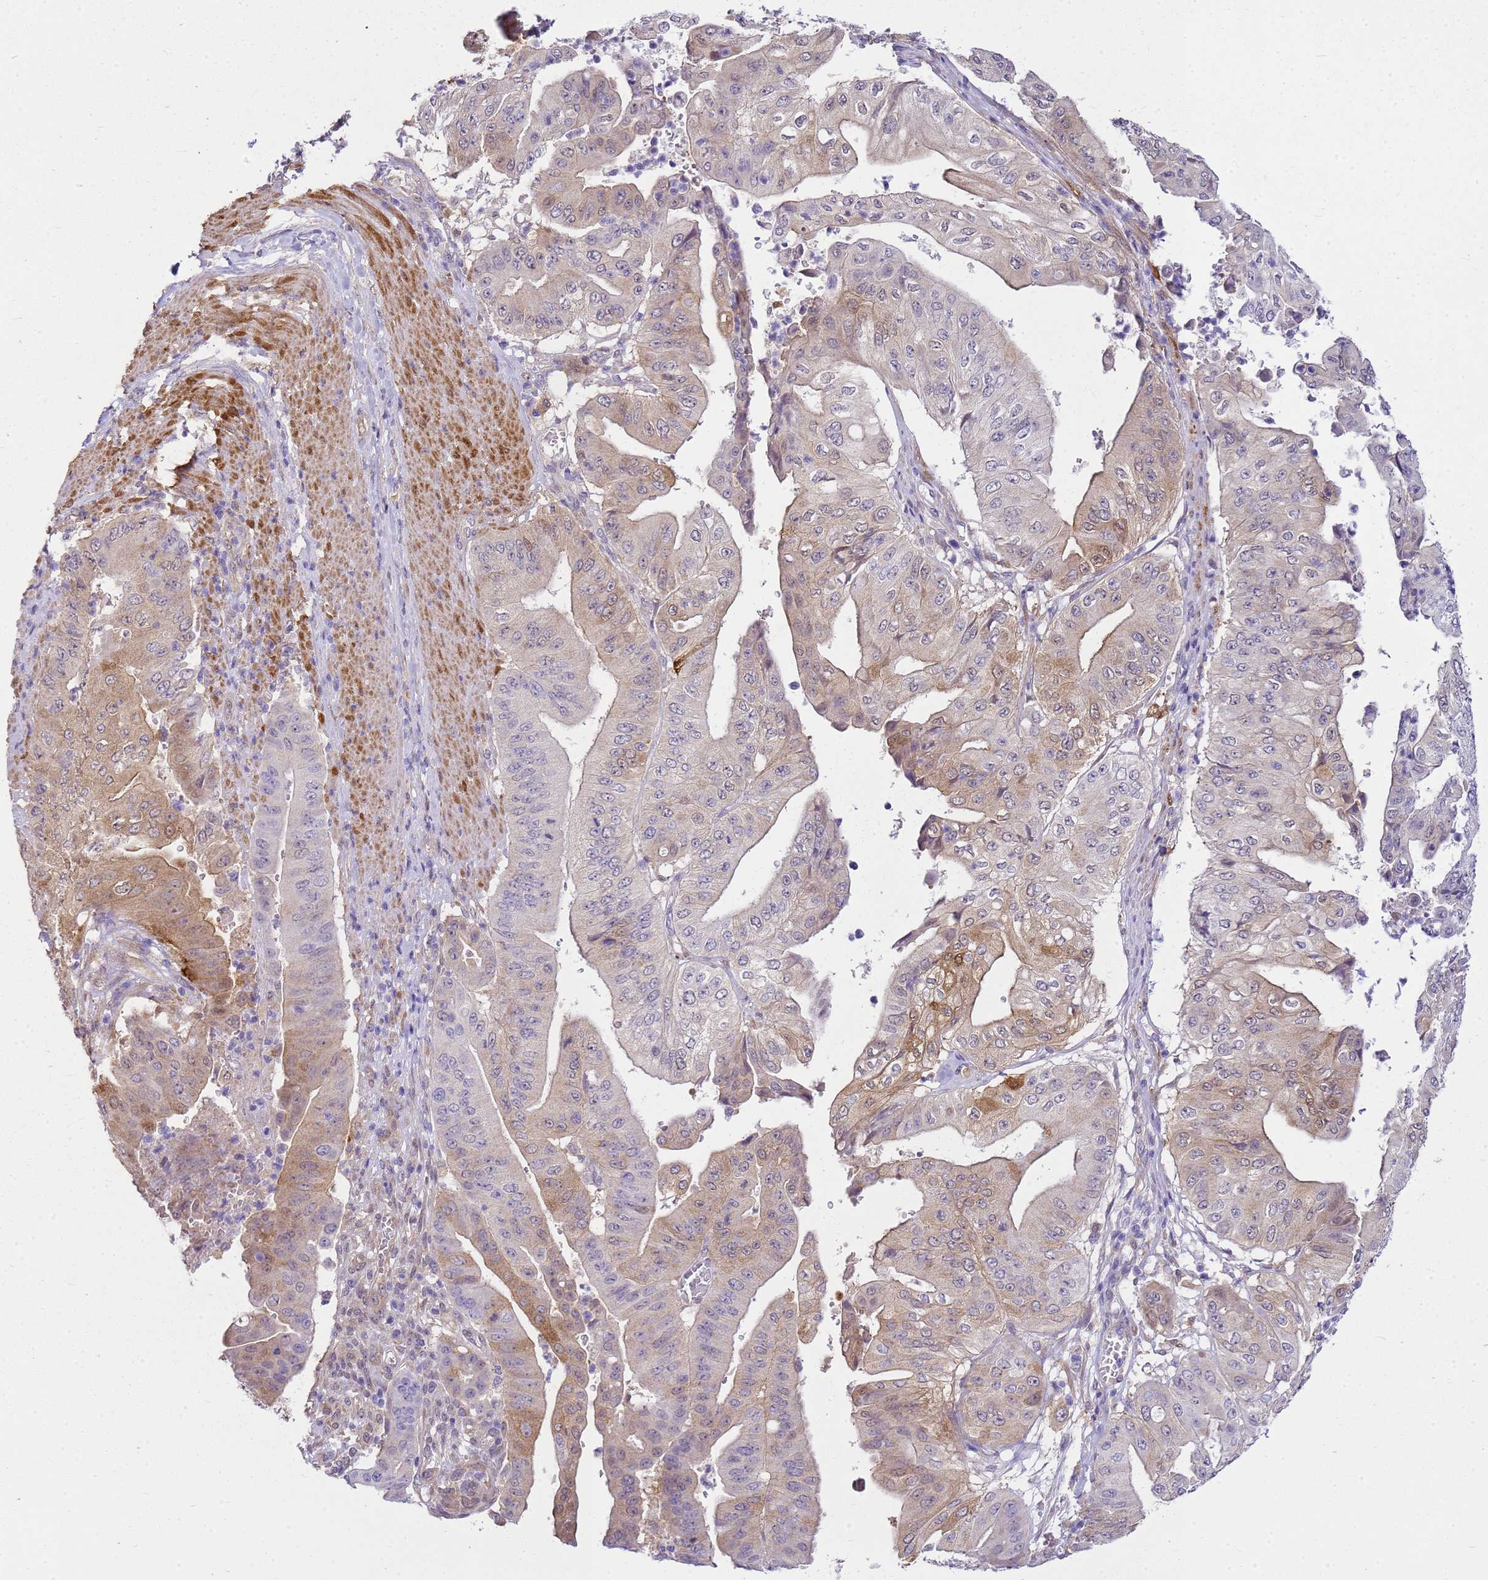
{"staining": {"intensity": "moderate", "quantity": "25%-75%", "location": "cytoplasmic/membranous"}, "tissue": "pancreatic cancer", "cell_type": "Tumor cells", "image_type": "cancer", "snomed": [{"axis": "morphology", "description": "Adenocarcinoma, NOS"}, {"axis": "topography", "description": "Pancreas"}], "caption": "Immunohistochemistry image of adenocarcinoma (pancreatic) stained for a protein (brown), which displays medium levels of moderate cytoplasmic/membranous expression in about 25%-75% of tumor cells.", "gene": "HSPB1", "patient": {"sex": "female", "age": 77}}